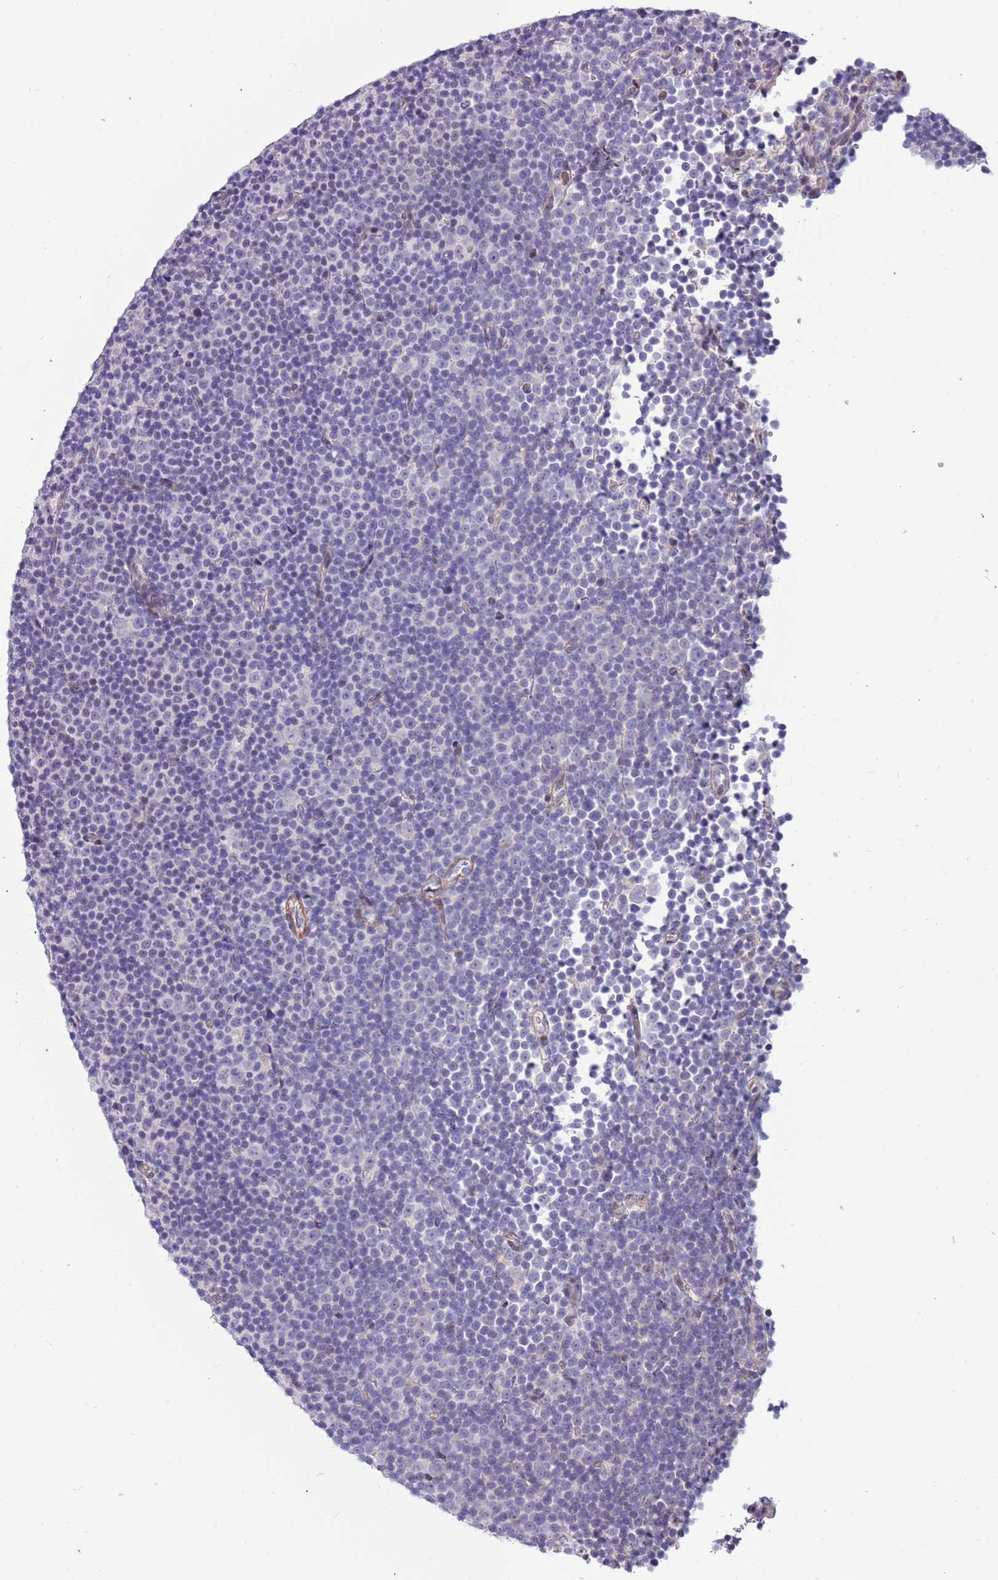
{"staining": {"intensity": "negative", "quantity": "none", "location": "none"}, "tissue": "lymphoma", "cell_type": "Tumor cells", "image_type": "cancer", "snomed": [{"axis": "morphology", "description": "Malignant lymphoma, non-Hodgkin's type, Low grade"}, {"axis": "topography", "description": "Lymph node"}], "caption": "This image is of low-grade malignant lymphoma, non-Hodgkin's type stained with IHC to label a protein in brown with the nuclei are counter-stained blue. There is no positivity in tumor cells.", "gene": "PLEKHH1", "patient": {"sex": "female", "age": 67}}